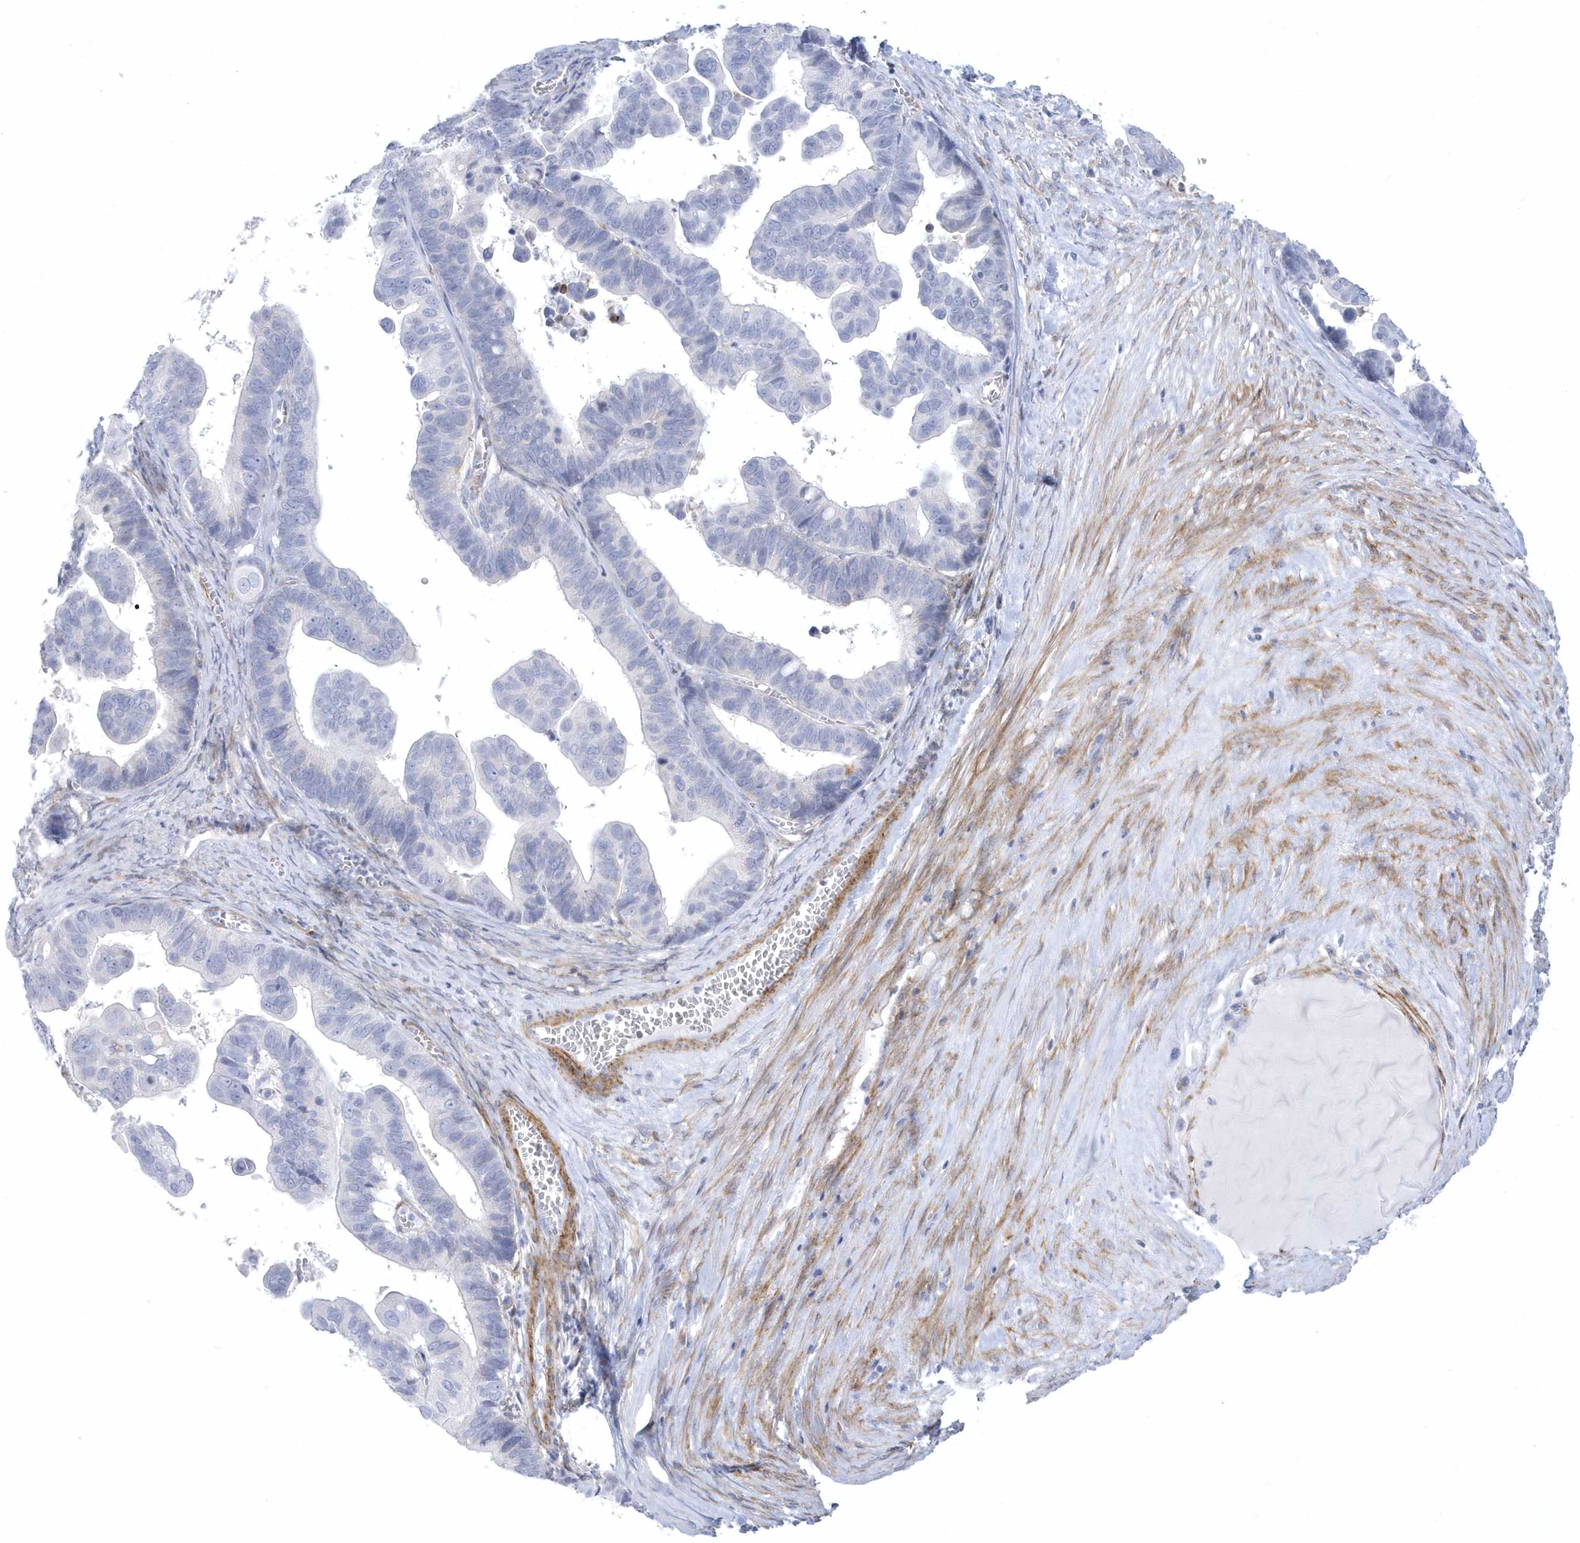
{"staining": {"intensity": "negative", "quantity": "none", "location": "none"}, "tissue": "ovarian cancer", "cell_type": "Tumor cells", "image_type": "cancer", "snomed": [{"axis": "morphology", "description": "Cystadenocarcinoma, serous, NOS"}, {"axis": "topography", "description": "Ovary"}], "caption": "Protein analysis of ovarian cancer (serous cystadenocarcinoma) shows no significant positivity in tumor cells. Brightfield microscopy of IHC stained with DAB (3,3'-diaminobenzidine) (brown) and hematoxylin (blue), captured at high magnification.", "gene": "WDR27", "patient": {"sex": "female", "age": 56}}